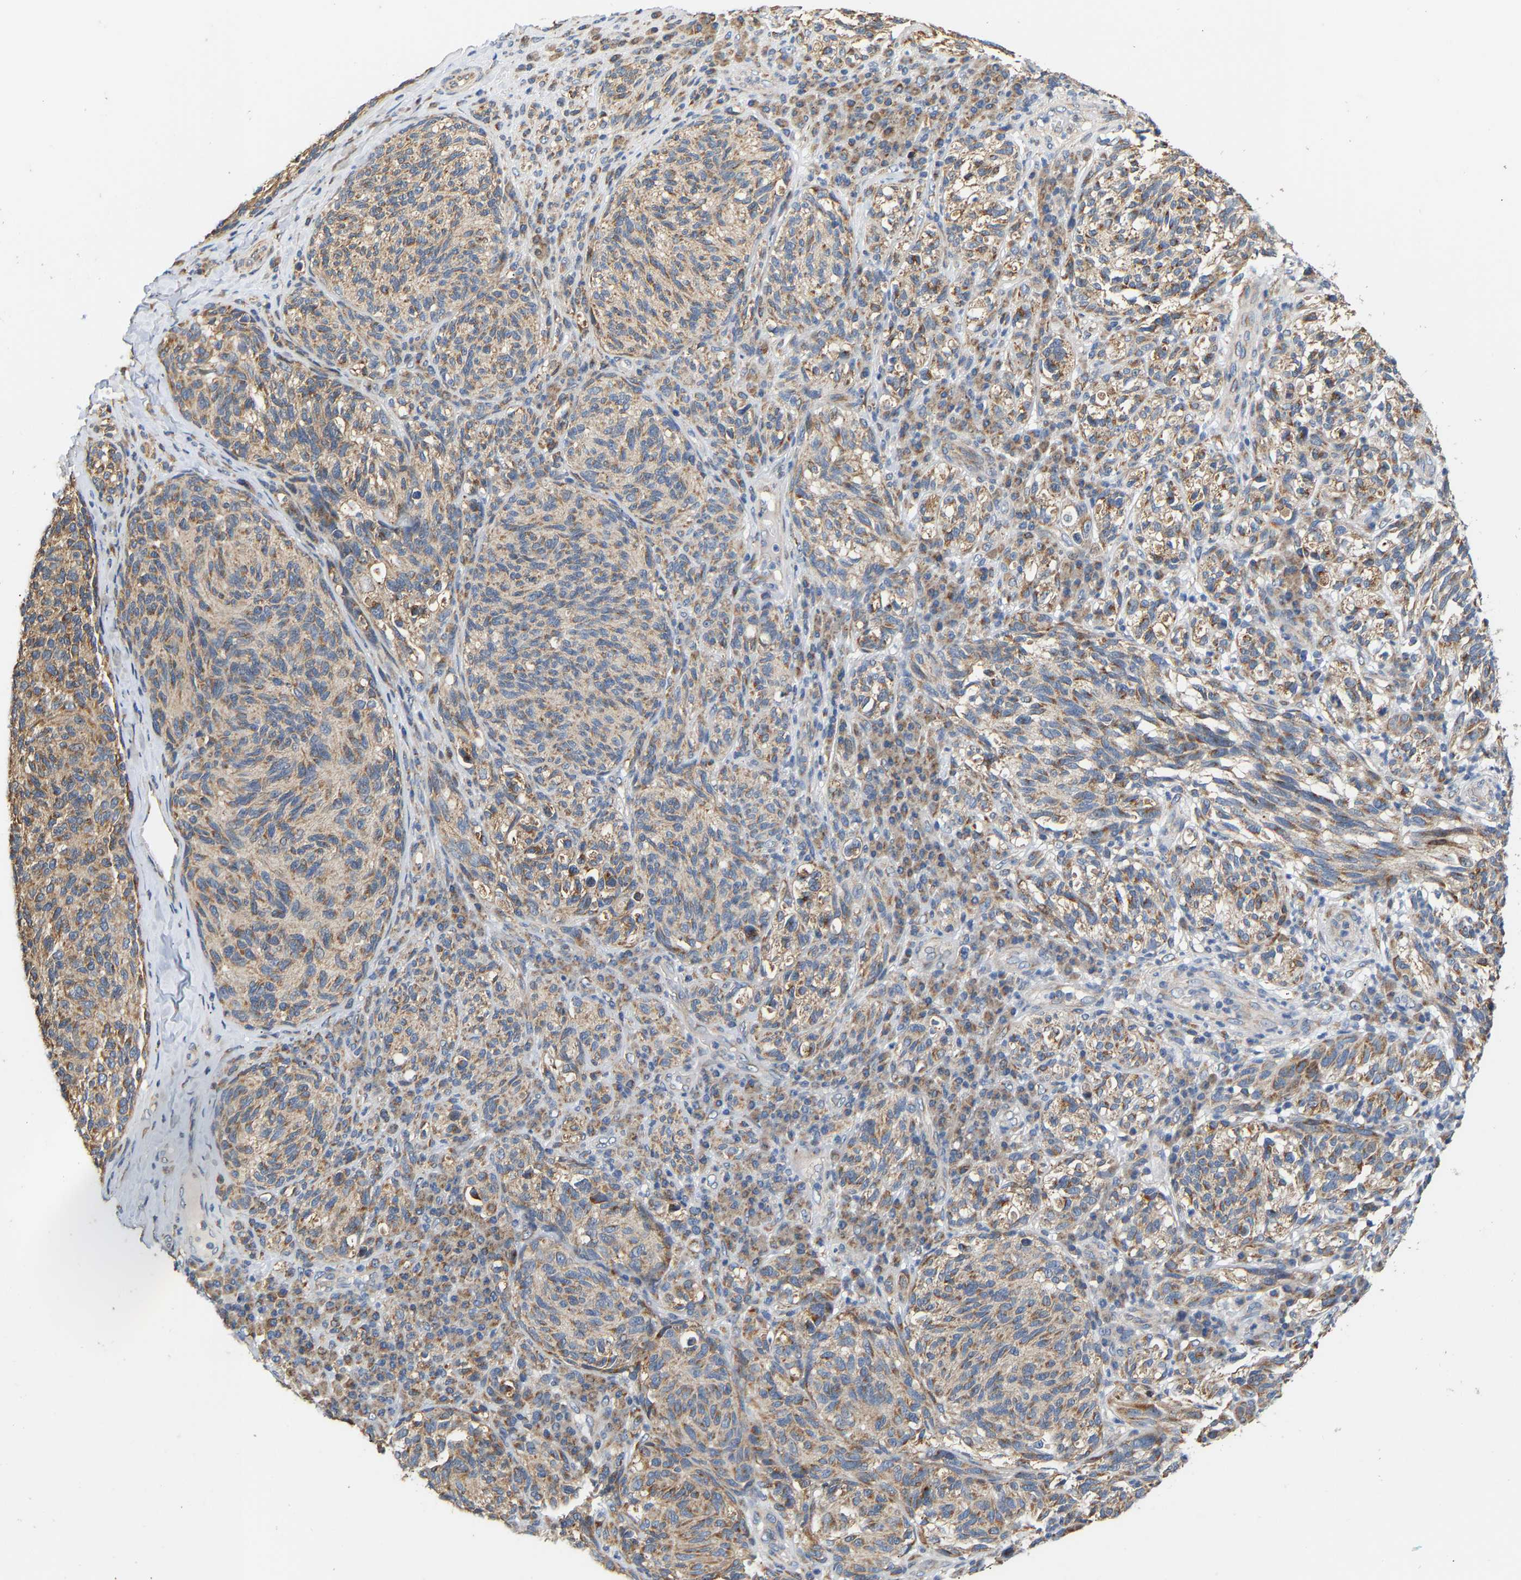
{"staining": {"intensity": "moderate", "quantity": "25%-75%", "location": "cytoplasmic/membranous"}, "tissue": "melanoma", "cell_type": "Tumor cells", "image_type": "cancer", "snomed": [{"axis": "morphology", "description": "Malignant melanoma, NOS"}, {"axis": "topography", "description": "Skin"}], "caption": "Human malignant melanoma stained for a protein (brown) displays moderate cytoplasmic/membranous positive positivity in approximately 25%-75% of tumor cells.", "gene": "TMEM168", "patient": {"sex": "female", "age": 73}}